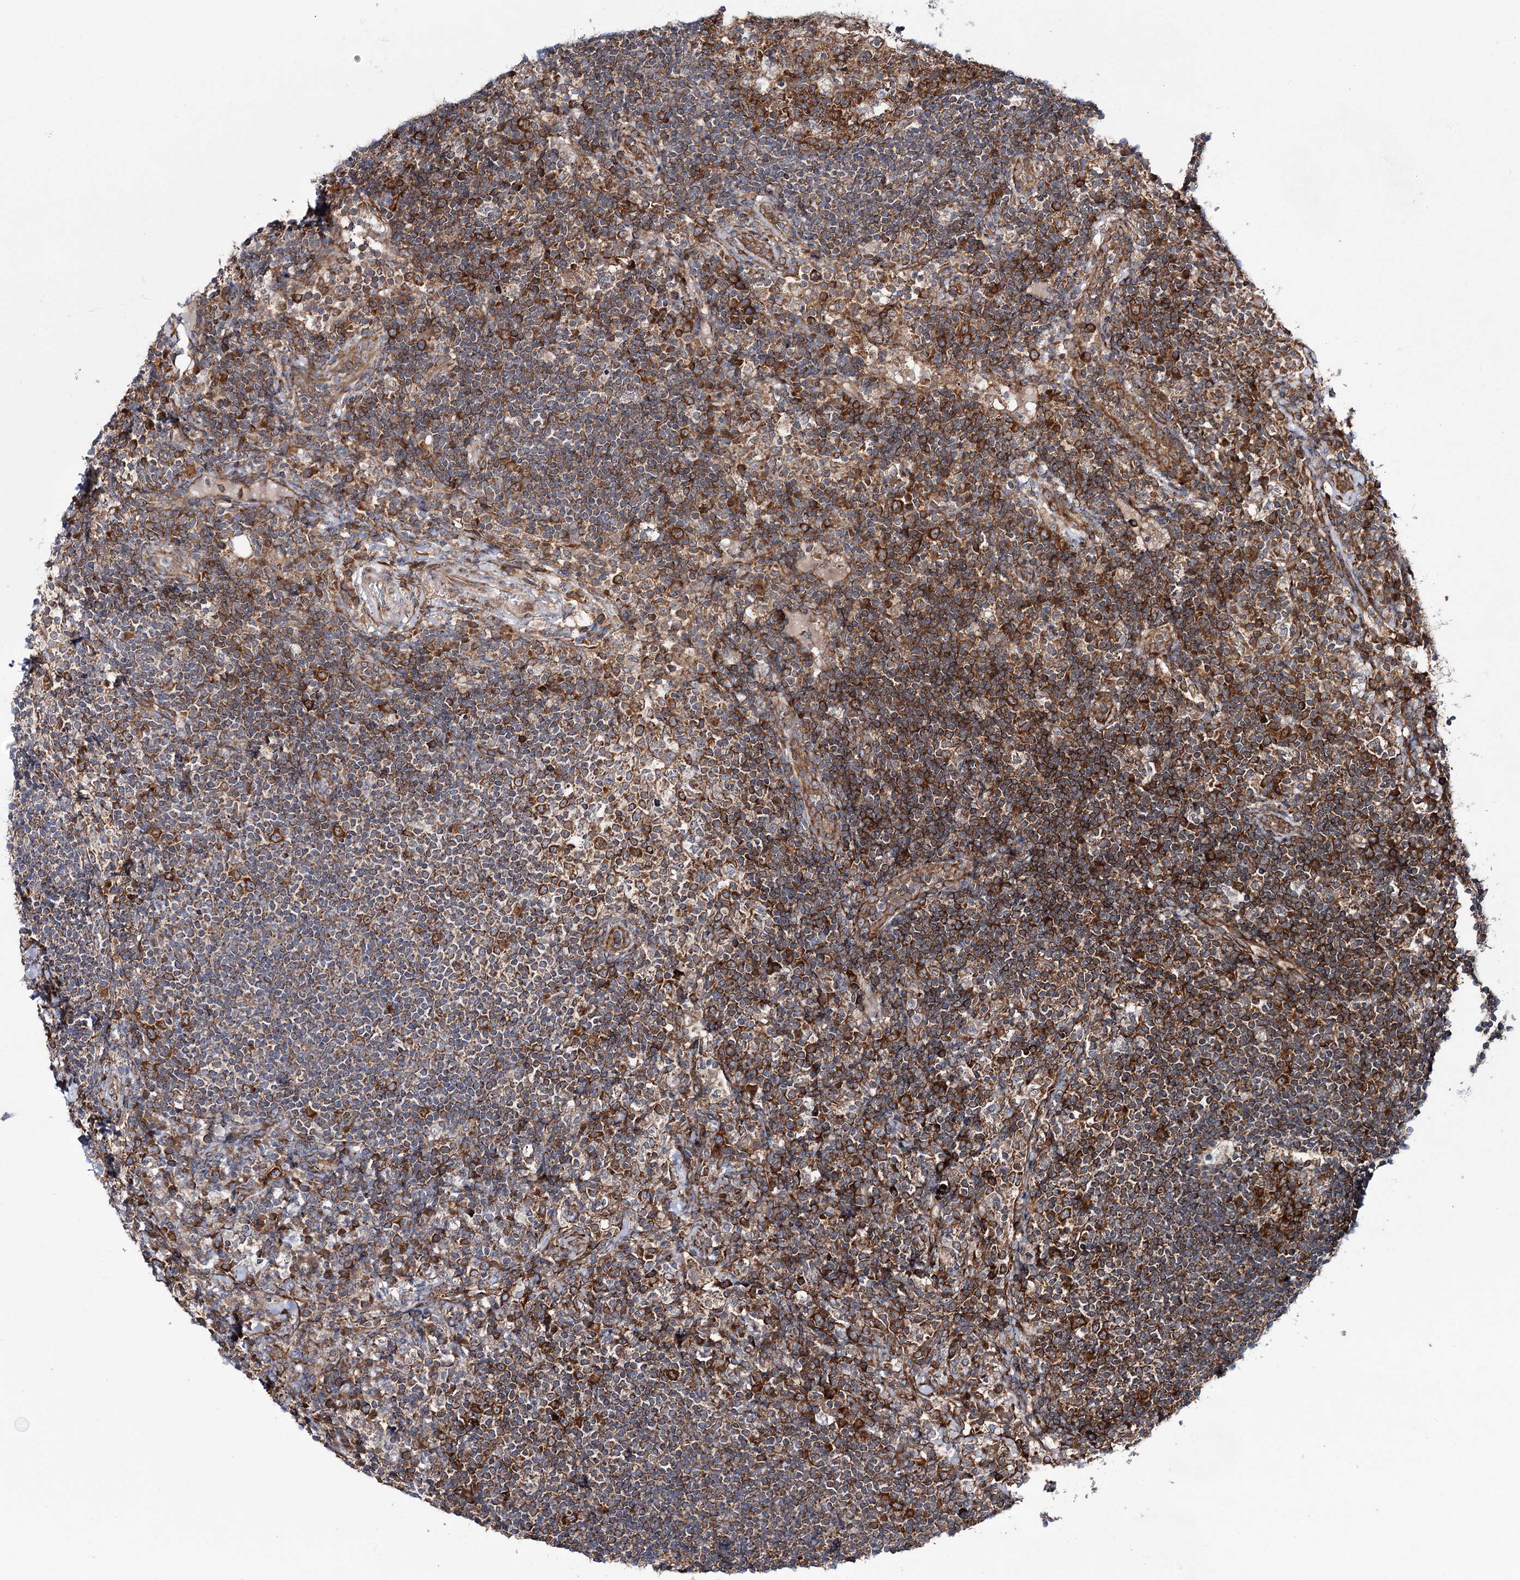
{"staining": {"intensity": "moderate", "quantity": "<25%", "location": "cytoplasmic/membranous"}, "tissue": "lymph node", "cell_type": "Germinal center cells", "image_type": "normal", "snomed": [{"axis": "morphology", "description": "Normal tissue, NOS"}, {"axis": "topography", "description": "Lymph node"}], "caption": "Immunohistochemical staining of normal lymph node exhibits low levels of moderate cytoplasmic/membranous positivity in approximately <25% of germinal center cells. The staining was performed using DAB (3,3'-diaminobenzidine) to visualize the protein expression in brown, while the nuclei were stained in blue with hematoxylin (Magnification: 20x).", "gene": "VWA2", "patient": {"sex": "female", "age": 53}}